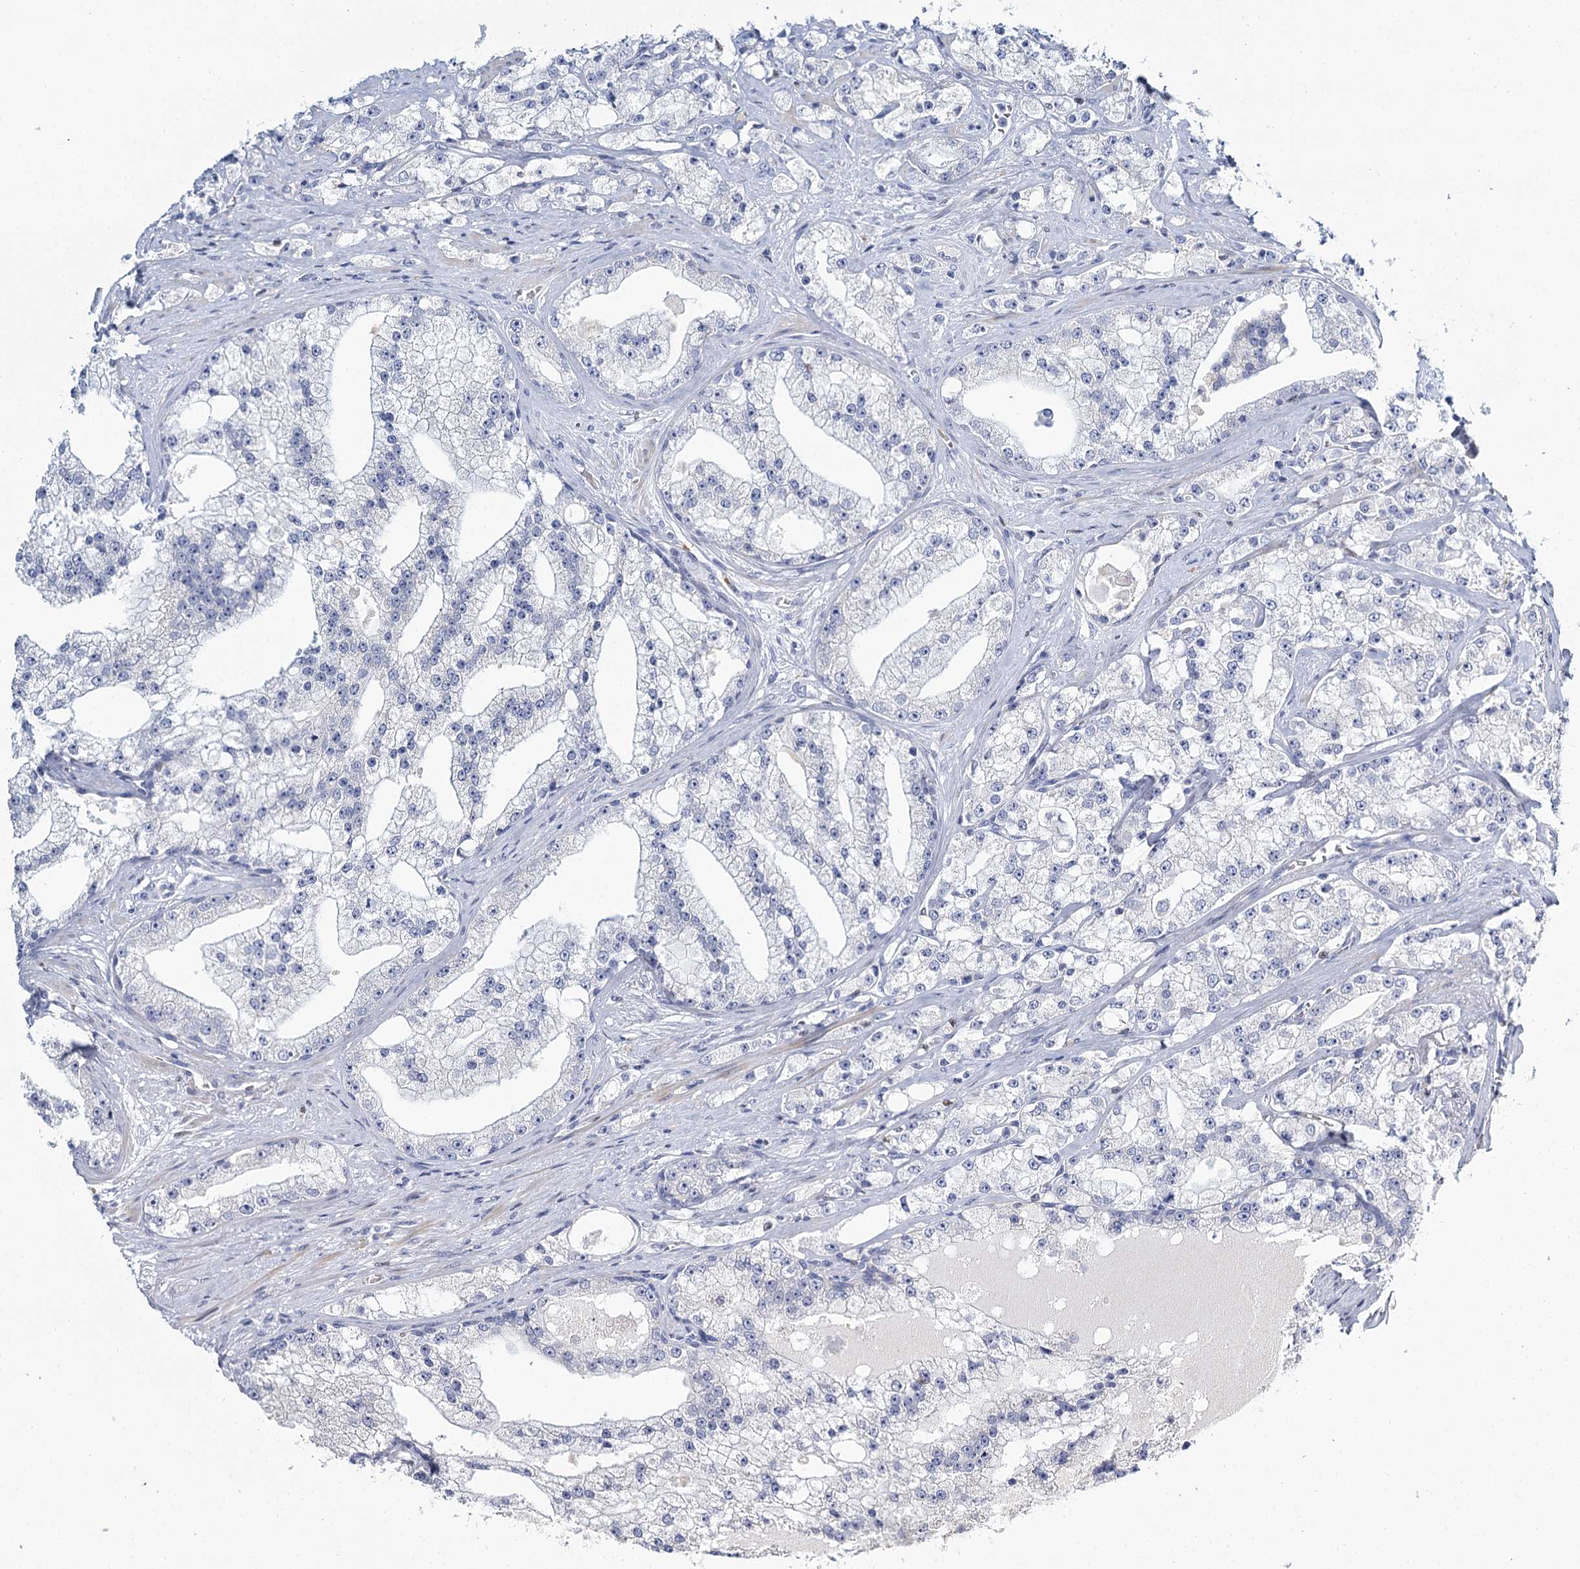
{"staining": {"intensity": "negative", "quantity": "none", "location": "none"}, "tissue": "prostate cancer", "cell_type": "Tumor cells", "image_type": "cancer", "snomed": [{"axis": "morphology", "description": "Adenocarcinoma, High grade"}, {"axis": "topography", "description": "Prostate"}], "caption": "An image of human high-grade adenocarcinoma (prostate) is negative for staining in tumor cells.", "gene": "IGSF3", "patient": {"sex": "male", "age": 64}}